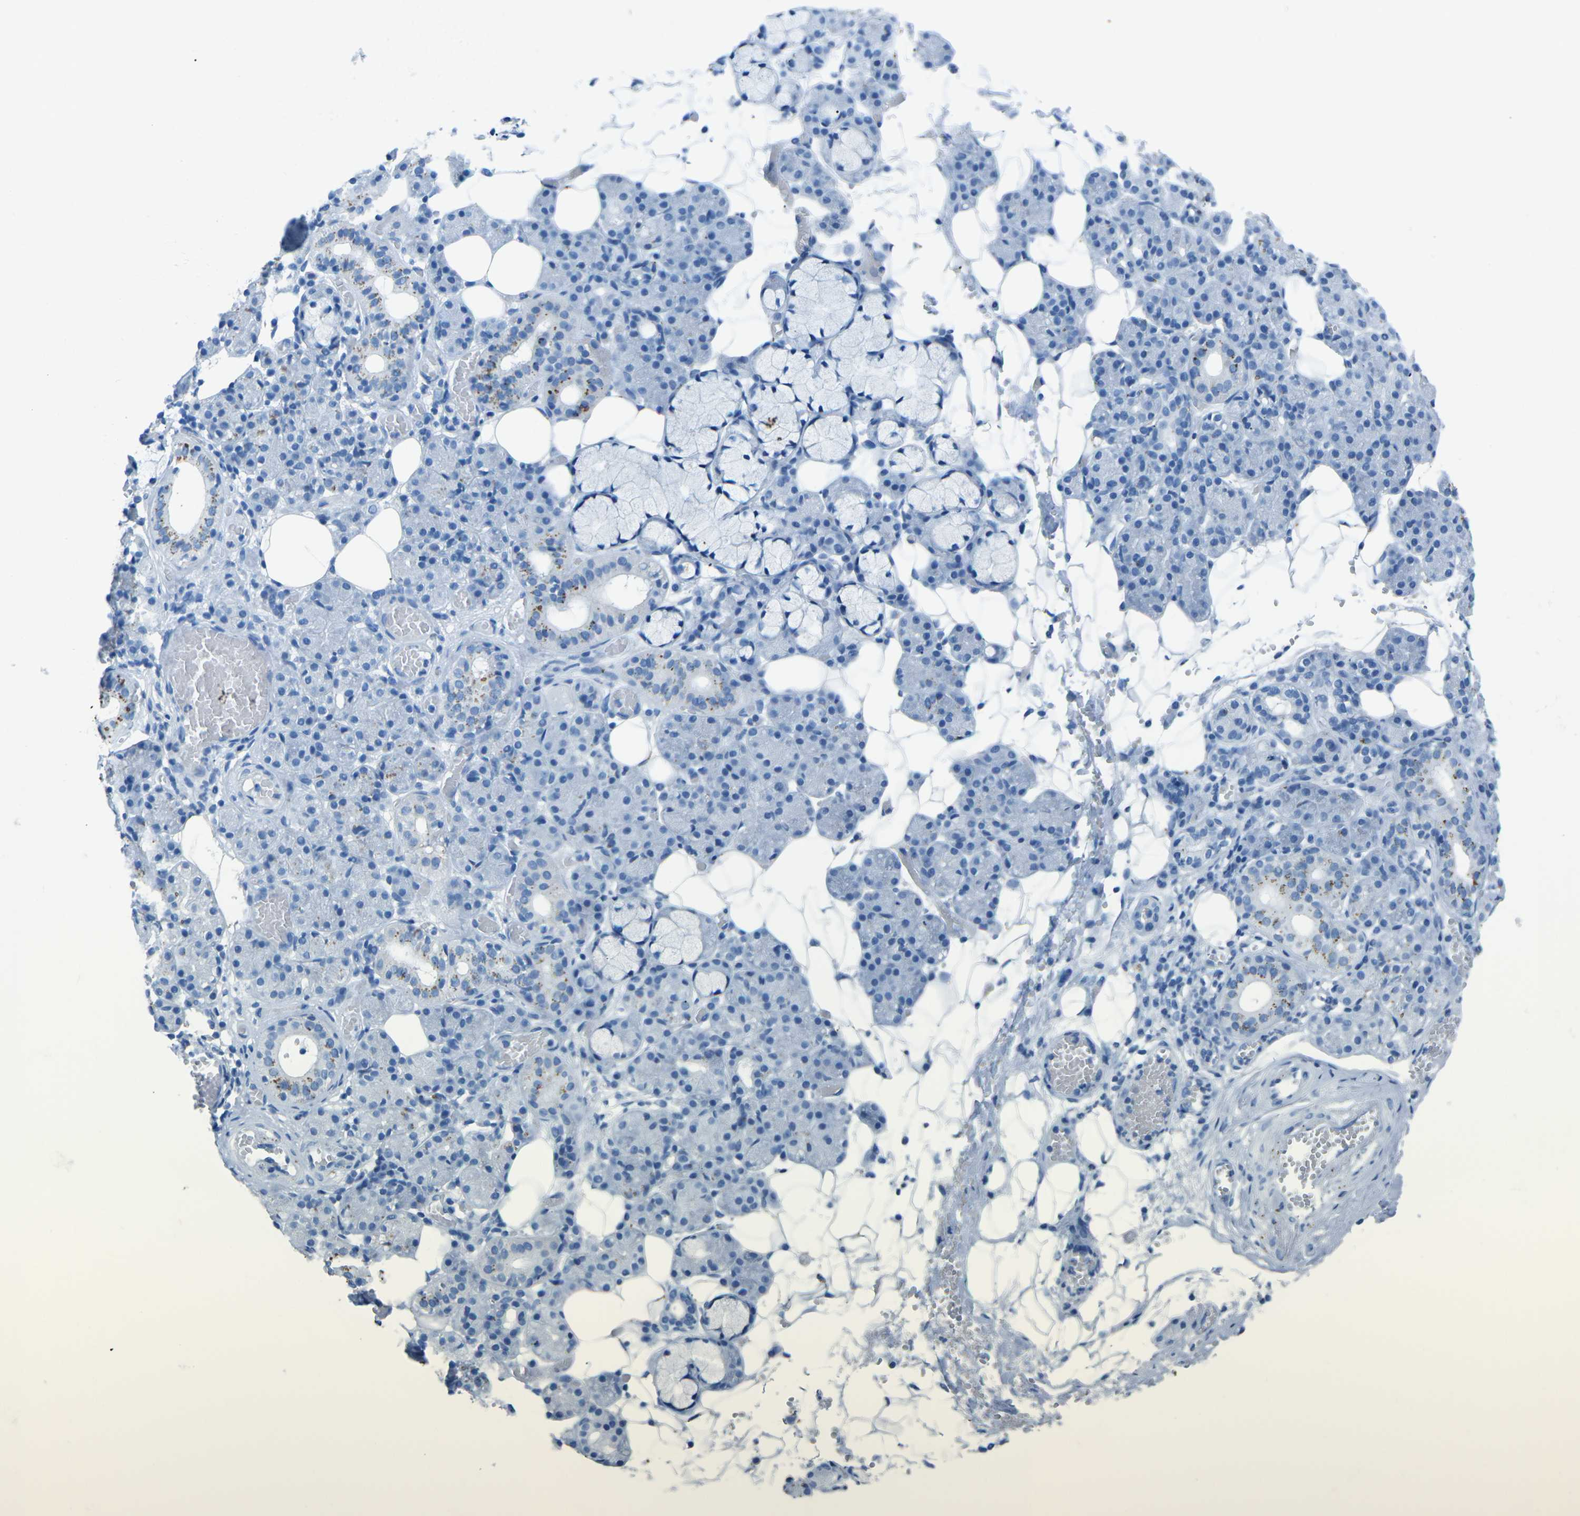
{"staining": {"intensity": "negative", "quantity": "none", "location": "none"}, "tissue": "salivary gland", "cell_type": "Glandular cells", "image_type": "normal", "snomed": [{"axis": "morphology", "description": "Normal tissue, NOS"}, {"axis": "topography", "description": "Salivary gland"}], "caption": "Human salivary gland stained for a protein using immunohistochemistry demonstrates no expression in glandular cells.", "gene": "MYH8", "patient": {"sex": "male", "age": 63}}